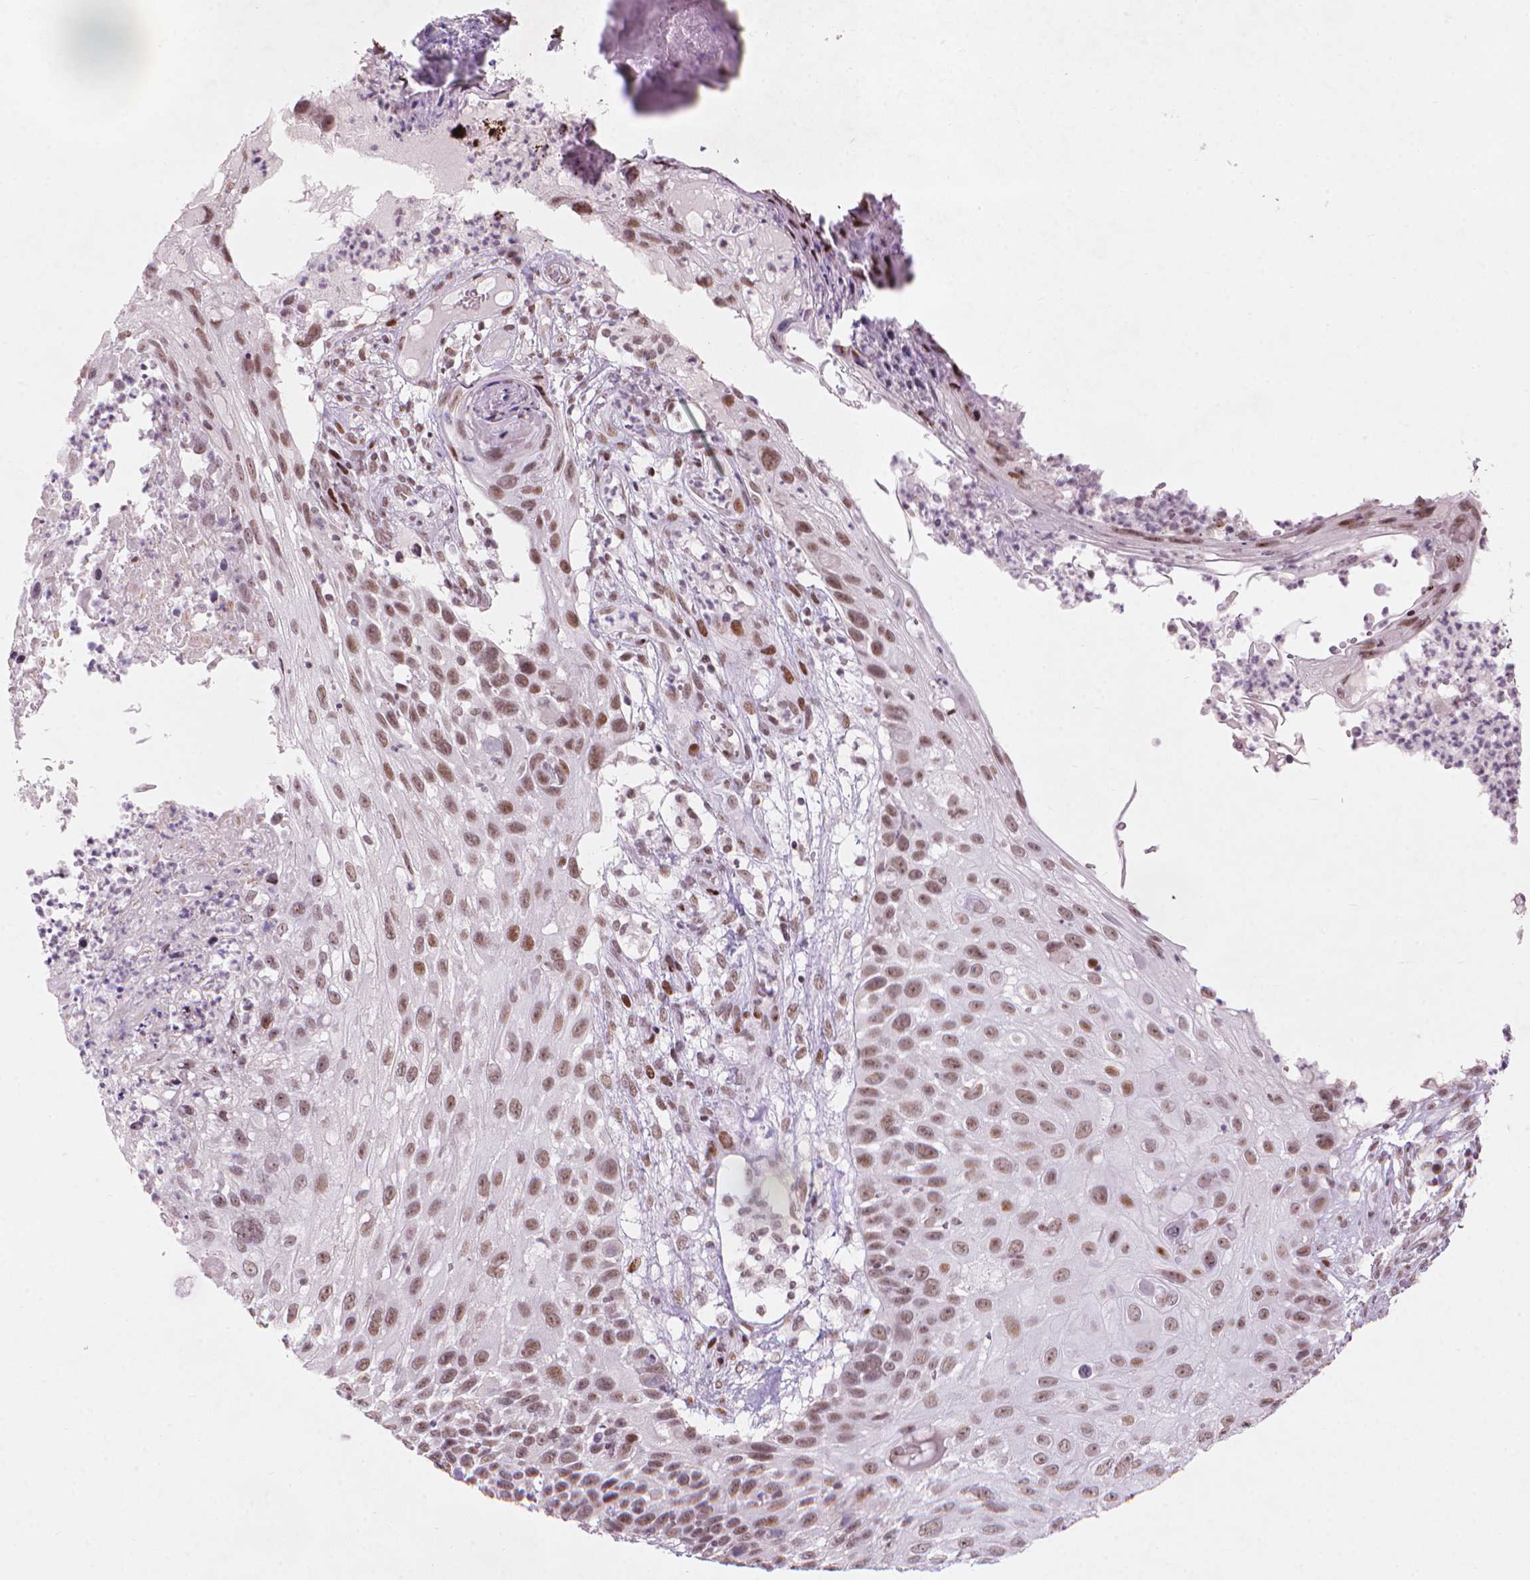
{"staining": {"intensity": "moderate", "quantity": ">75%", "location": "nuclear"}, "tissue": "skin cancer", "cell_type": "Tumor cells", "image_type": "cancer", "snomed": [{"axis": "morphology", "description": "Squamous cell carcinoma, NOS"}, {"axis": "topography", "description": "Skin"}], "caption": "IHC micrograph of skin cancer stained for a protein (brown), which demonstrates medium levels of moderate nuclear staining in about >75% of tumor cells.", "gene": "HES7", "patient": {"sex": "male", "age": 92}}